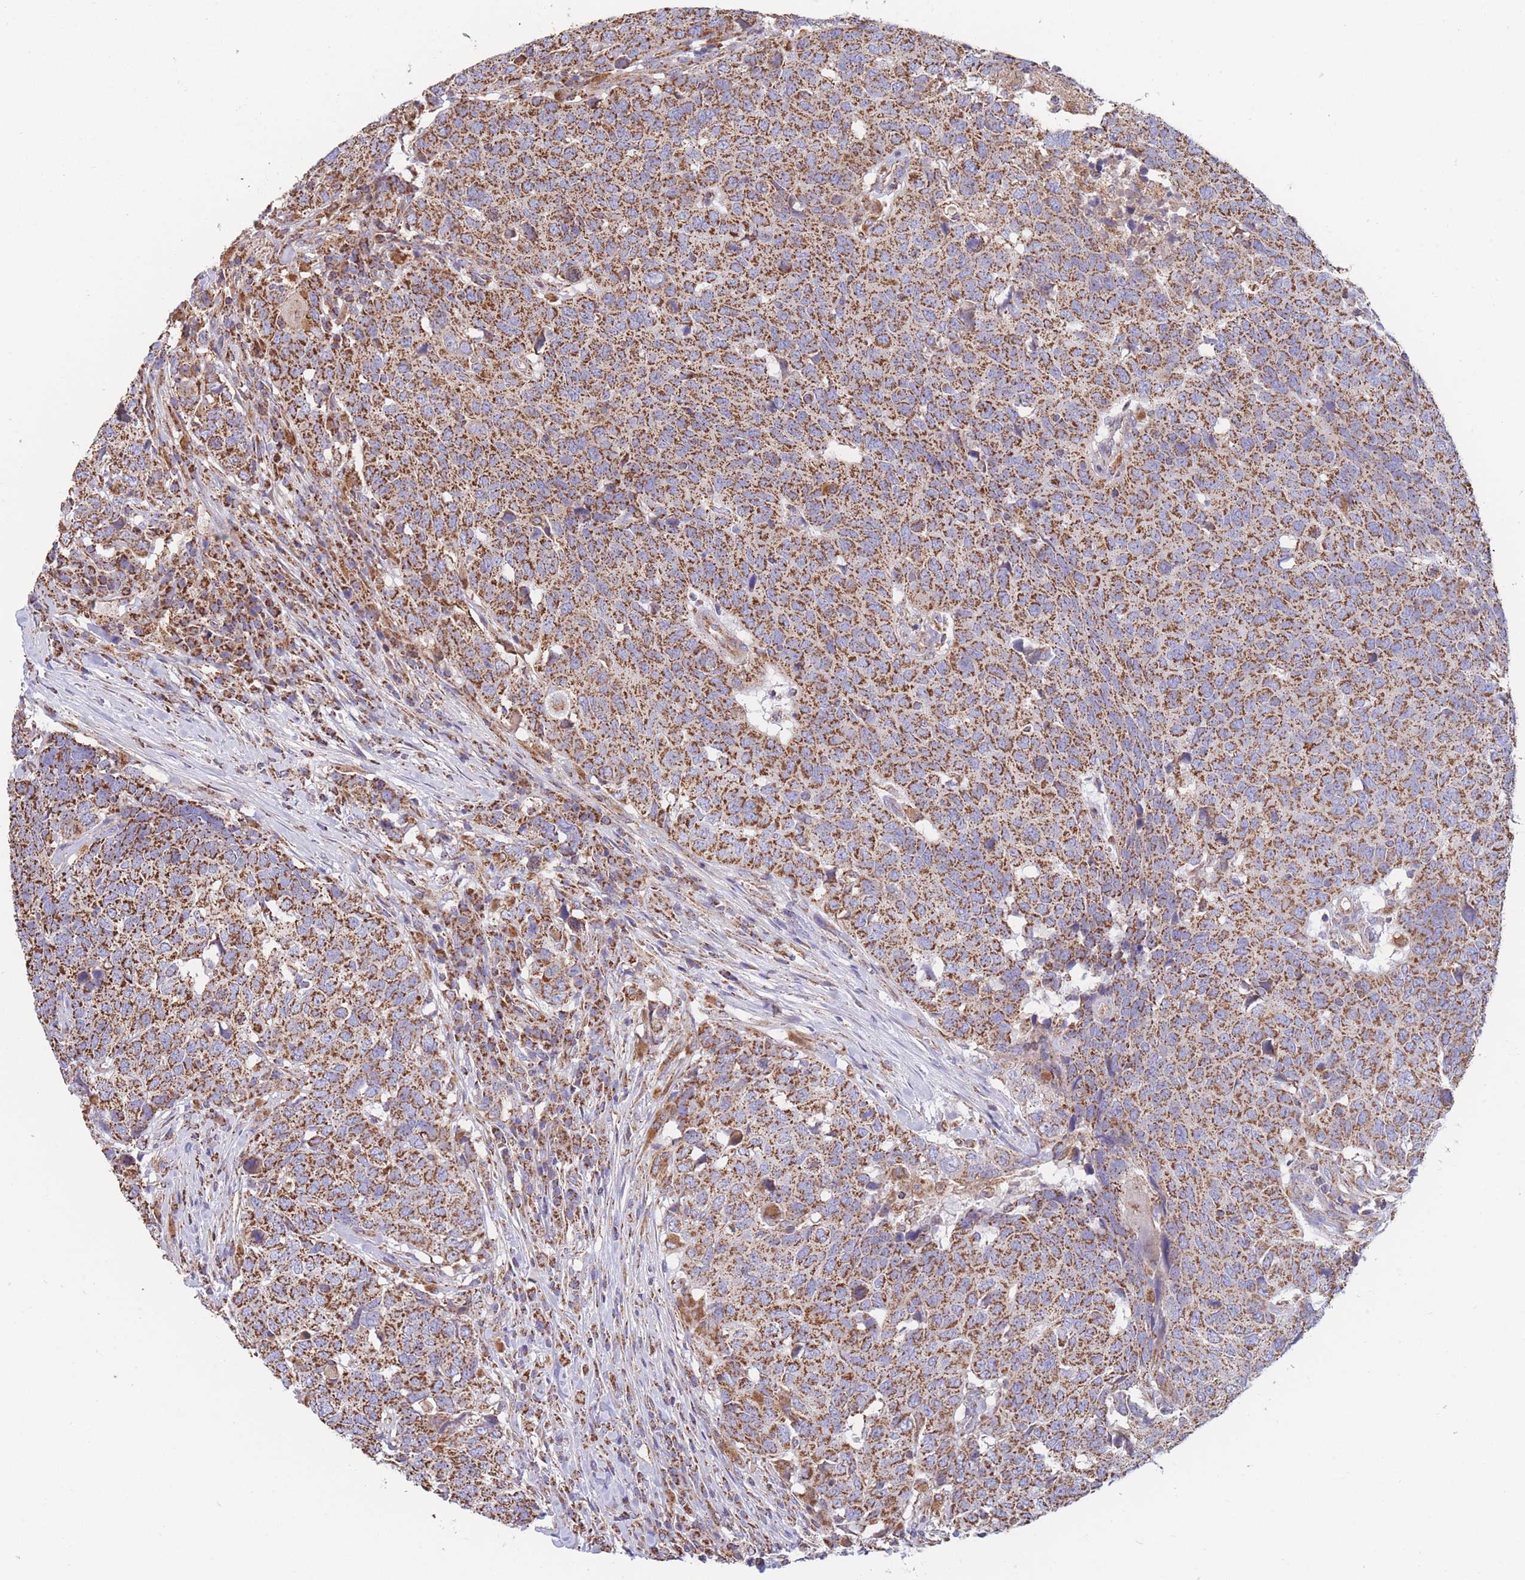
{"staining": {"intensity": "strong", "quantity": ">75%", "location": "cytoplasmic/membranous"}, "tissue": "head and neck cancer", "cell_type": "Tumor cells", "image_type": "cancer", "snomed": [{"axis": "morphology", "description": "Normal tissue, NOS"}, {"axis": "morphology", "description": "Squamous cell carcinoma, NOS"}, {"axis": "topography", "description": "Skeletal muscle"}, {"axis": "topography", "description": "Vascular tissue"}, {"axis": "topography", "description": "Peripheral nerve tissue"}, {"axis": "topography", "description": "Head-Neck"}], "caption": "The histopathology image displays staining of head and neck cancer, revealing strong cytoplasmic/membranous protein positivity (brown color) within tumor cells.", "gene": "FKBP8", "patient": {"sex": "male", "age": 66}}